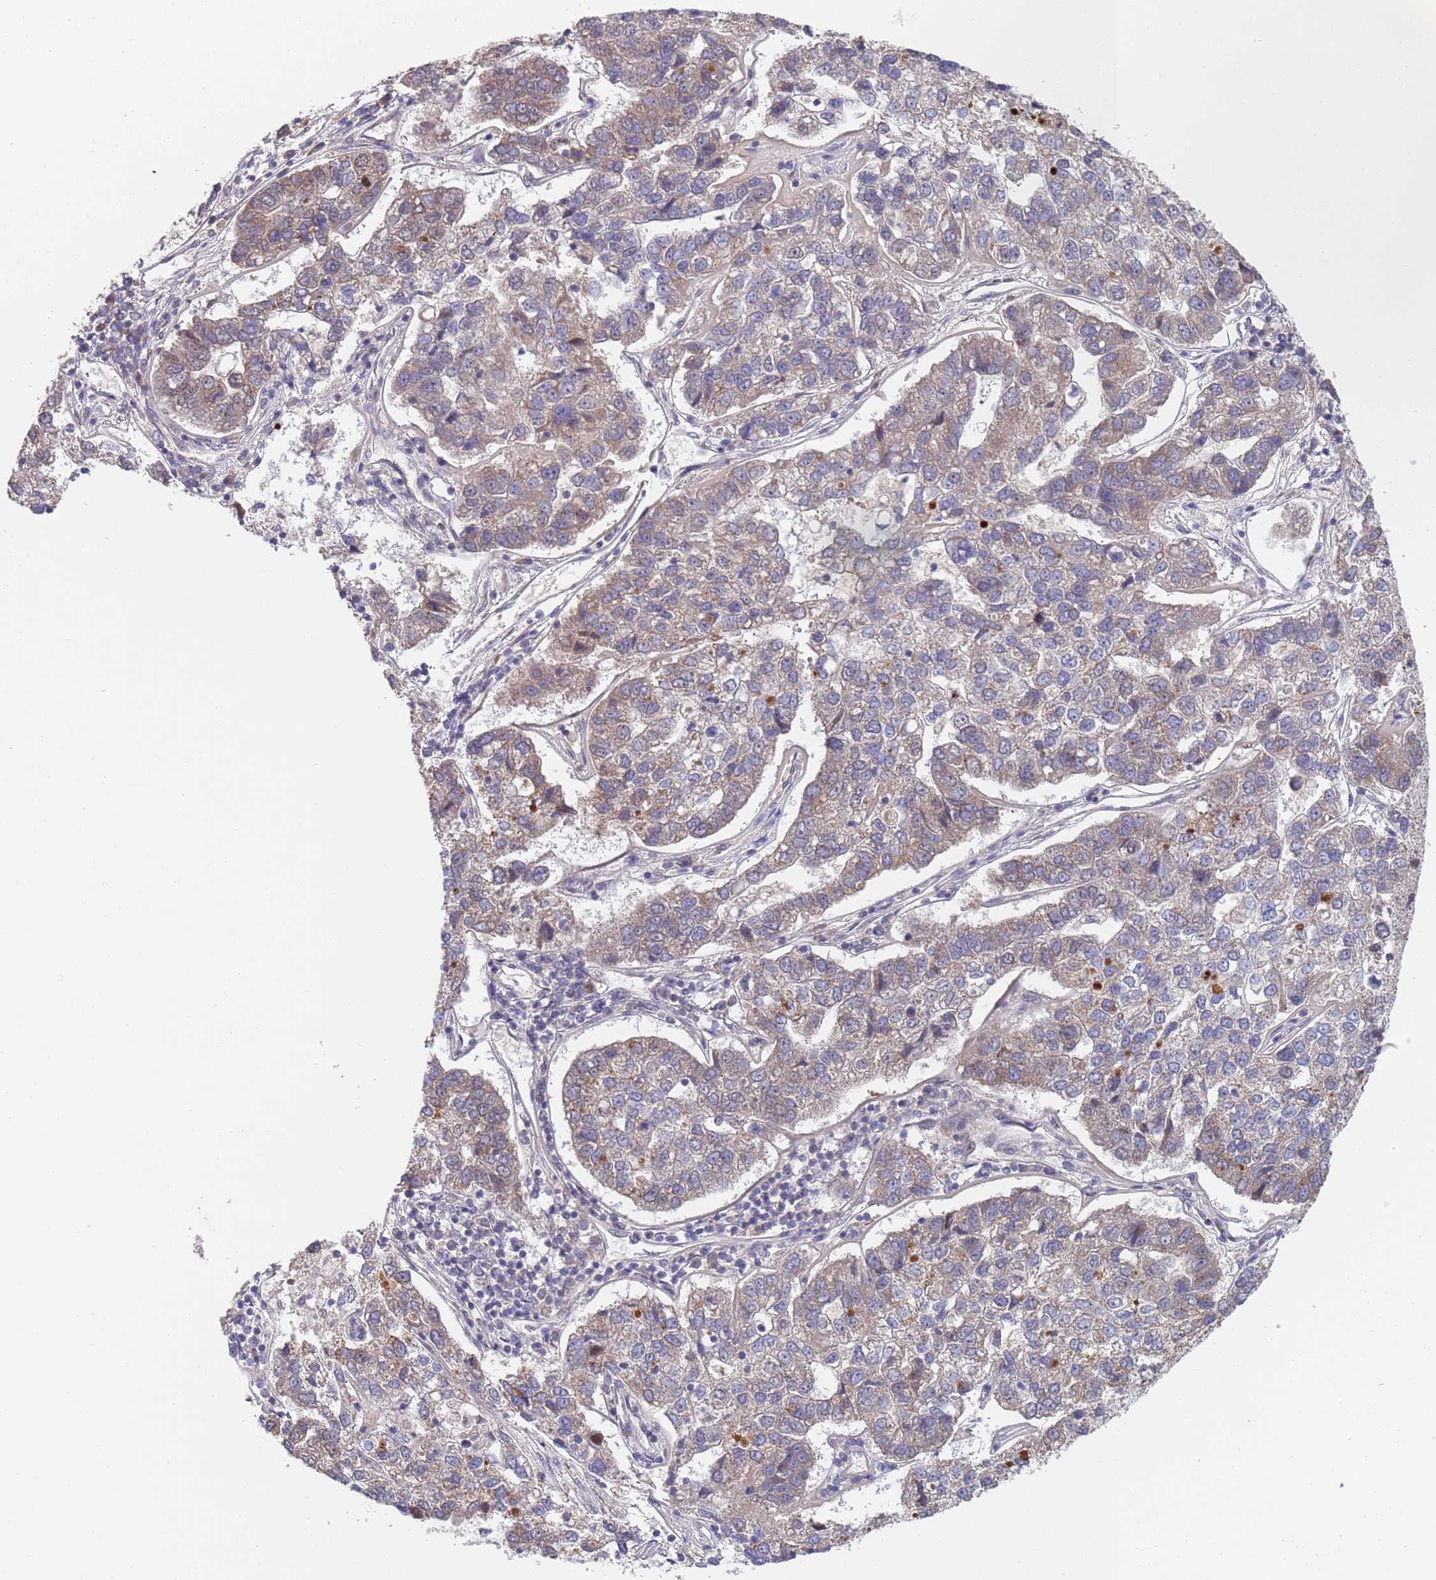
{"staining": {"intensity": "moderate", "quantity": "<25%", "location": "cytoplasmic/membranous"}, "tissue": "pancreatic cancer", "cell_type": "Tumor cells", "image_type": "cancer", "snomed": [{"axis": "morphology", "description": "Adenocarcinoma, NOS"}, {"axis": "topography", "description": "Pancreas"}], "caption": "Pancreatic adenocarcinoma stained for a protein (brown) shows moderate cytoplasmic/membranous positive staining in about <25% of tumor cells.", "gene": "B4GALT4", "patient": {"sex": "female", "age": 61}}